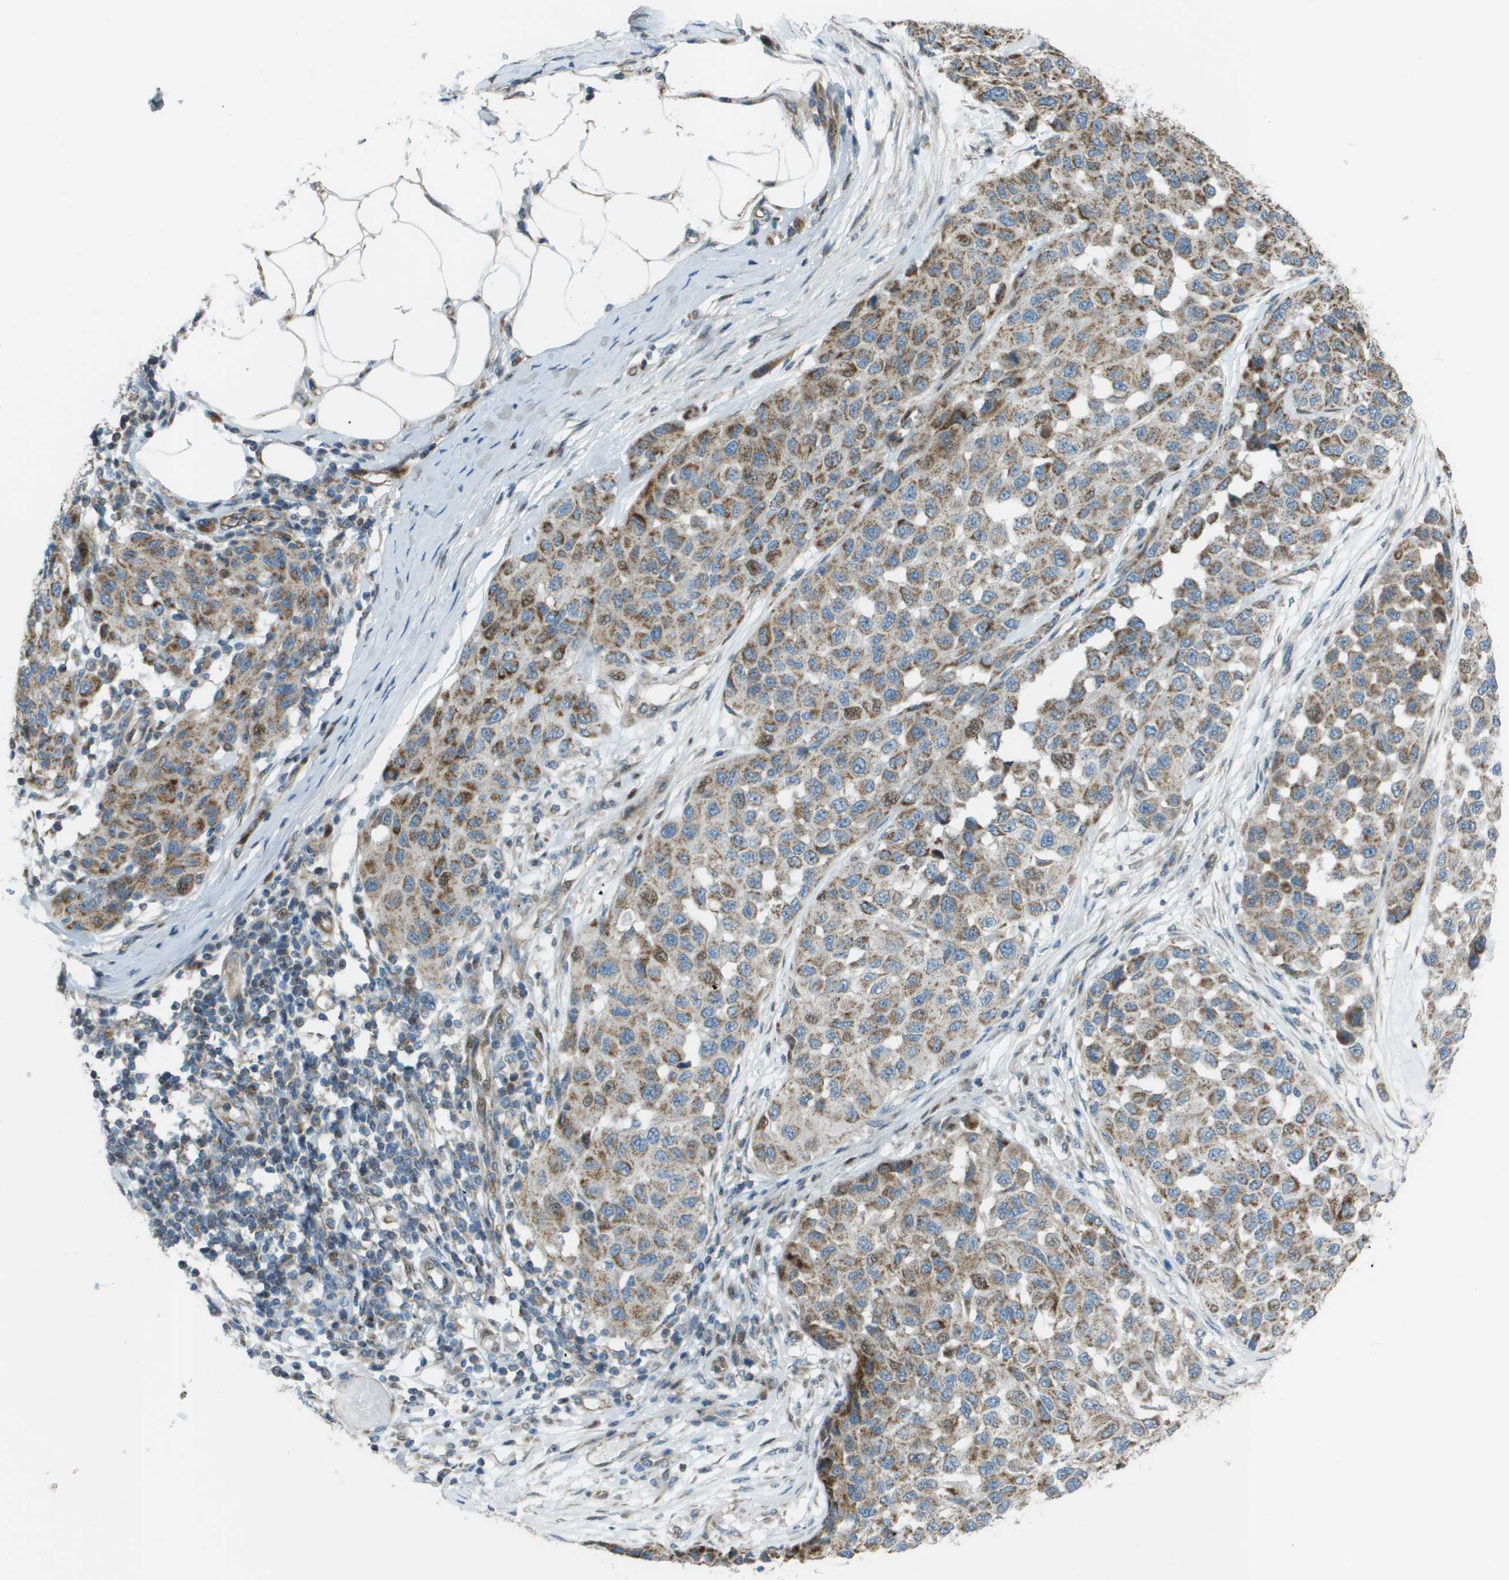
{"staining": {"intensity": "moderate", "quantity": ">75%", "location": "cytoplasmic/membranous"}, "tissue": "melanoma", "cell_type": "Tumor cells", "image_type": "cancer", "snomed": [{"axis": "morphology", "description": "Normal tissue, NOS"}, {"axis": "morphology", "description": "Malignant melanoma, NOS"}, {"axis": "topography", "description": "Skin"}], "caption": "Immunohistochemical staining of human melanoma displays medium levels of moderate cytoplasmic/membranous protein expression in approximately >75% of tumor cells.", "gene": "MGAT3", "patient": {"sex": "male", "age": 62}}